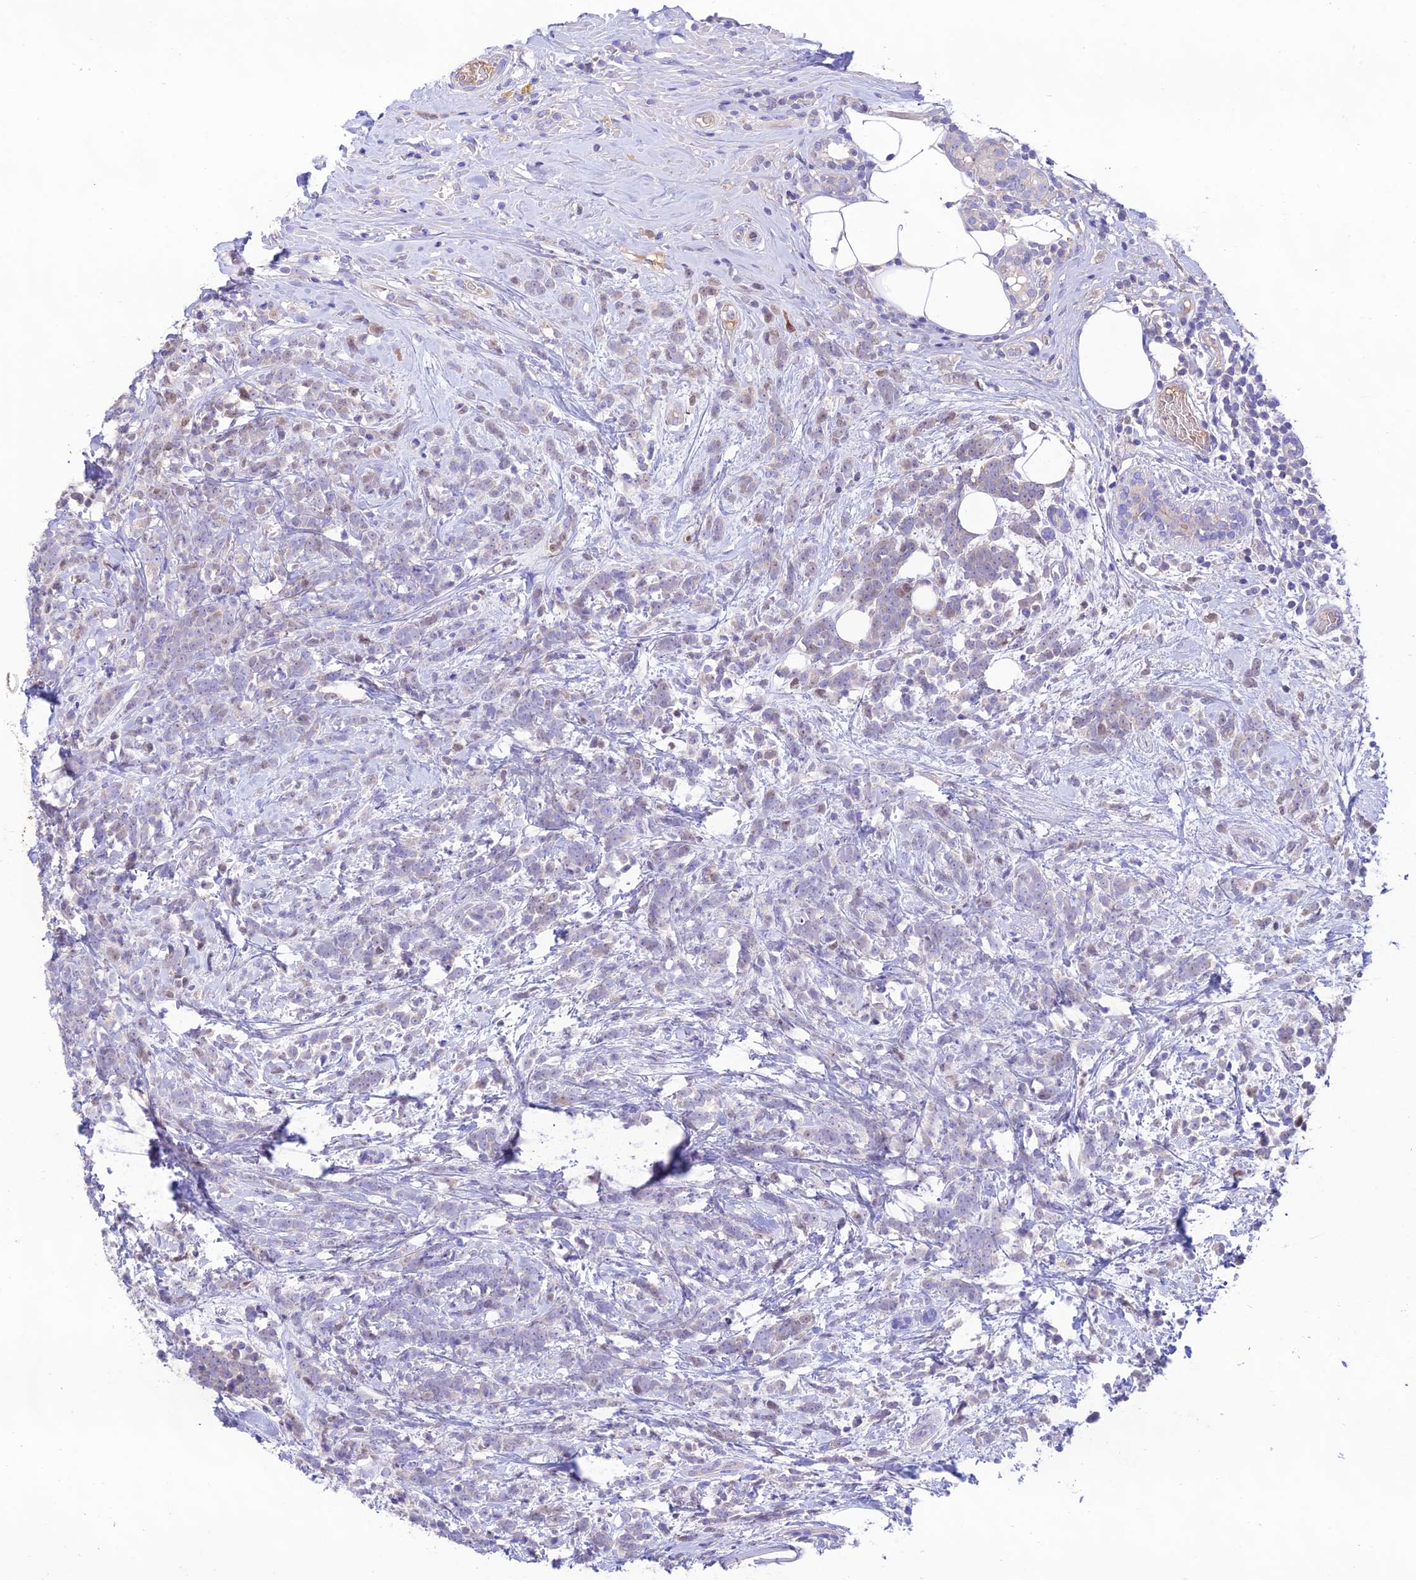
{"staining": {"intensity": "negative", "quantity": "none", "location": "none"}, "tissue": "breast cancer", "cell_type": "Tumor cells", "image_type": "cancer", "snomed": [{"axis": "morphology", "description": "Lobular carcinoma"}, {"axis": "topography", "description": "Breast"}], "caption": "DAB (3,3'-diaminobenzidine) immunohistochemical staining of breast cancer (lobular carcinoma) demonstrates no significant positivity in tumor cells. (DAB (3,3'-diaminobenzidine) IHC visualized using brightfield microscopy, high magnification).", "gene": "NLRP9", "patient": {"sex": "female", "age": 58}}